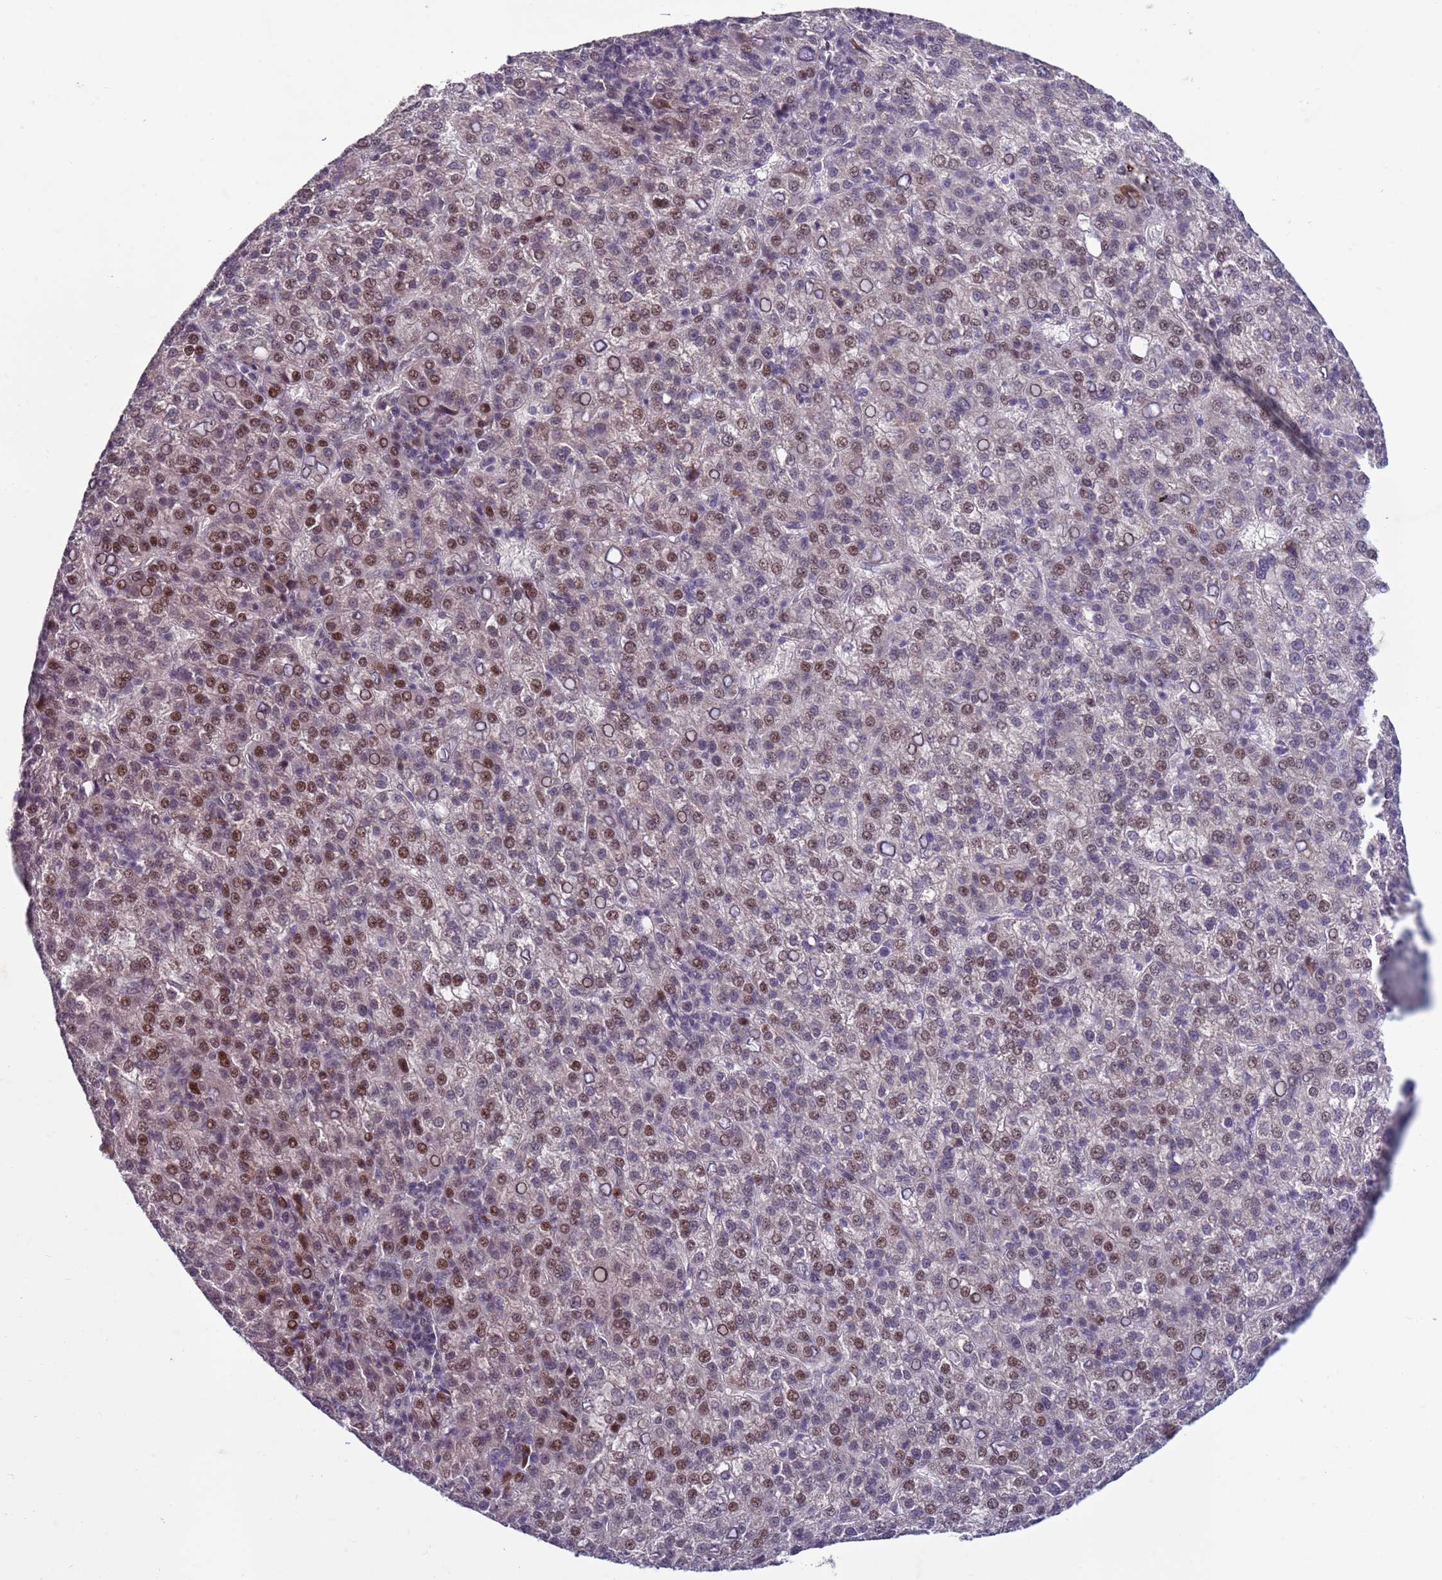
{"staining": {"intensity": "moderate", "quantity": "25%-75%", "location": "nuclear"}, "tissue": "liver cancer", "cell_type": "Tumor cells", "image_type": "cancer", "snomed": [{"axis": "morphology", "description": "Carcinoma, Hepatocellular, NOS"}, {"axis": "topography", "description": "Liver"}], "caption": "This is a micrograph of immunohistochemistry (IHC) staining of liver cancer, which shows moderate positivity in the nuclear of tumor cells.", "gene": "SHC3", "patient": {"sex": "female", "age": 58}}